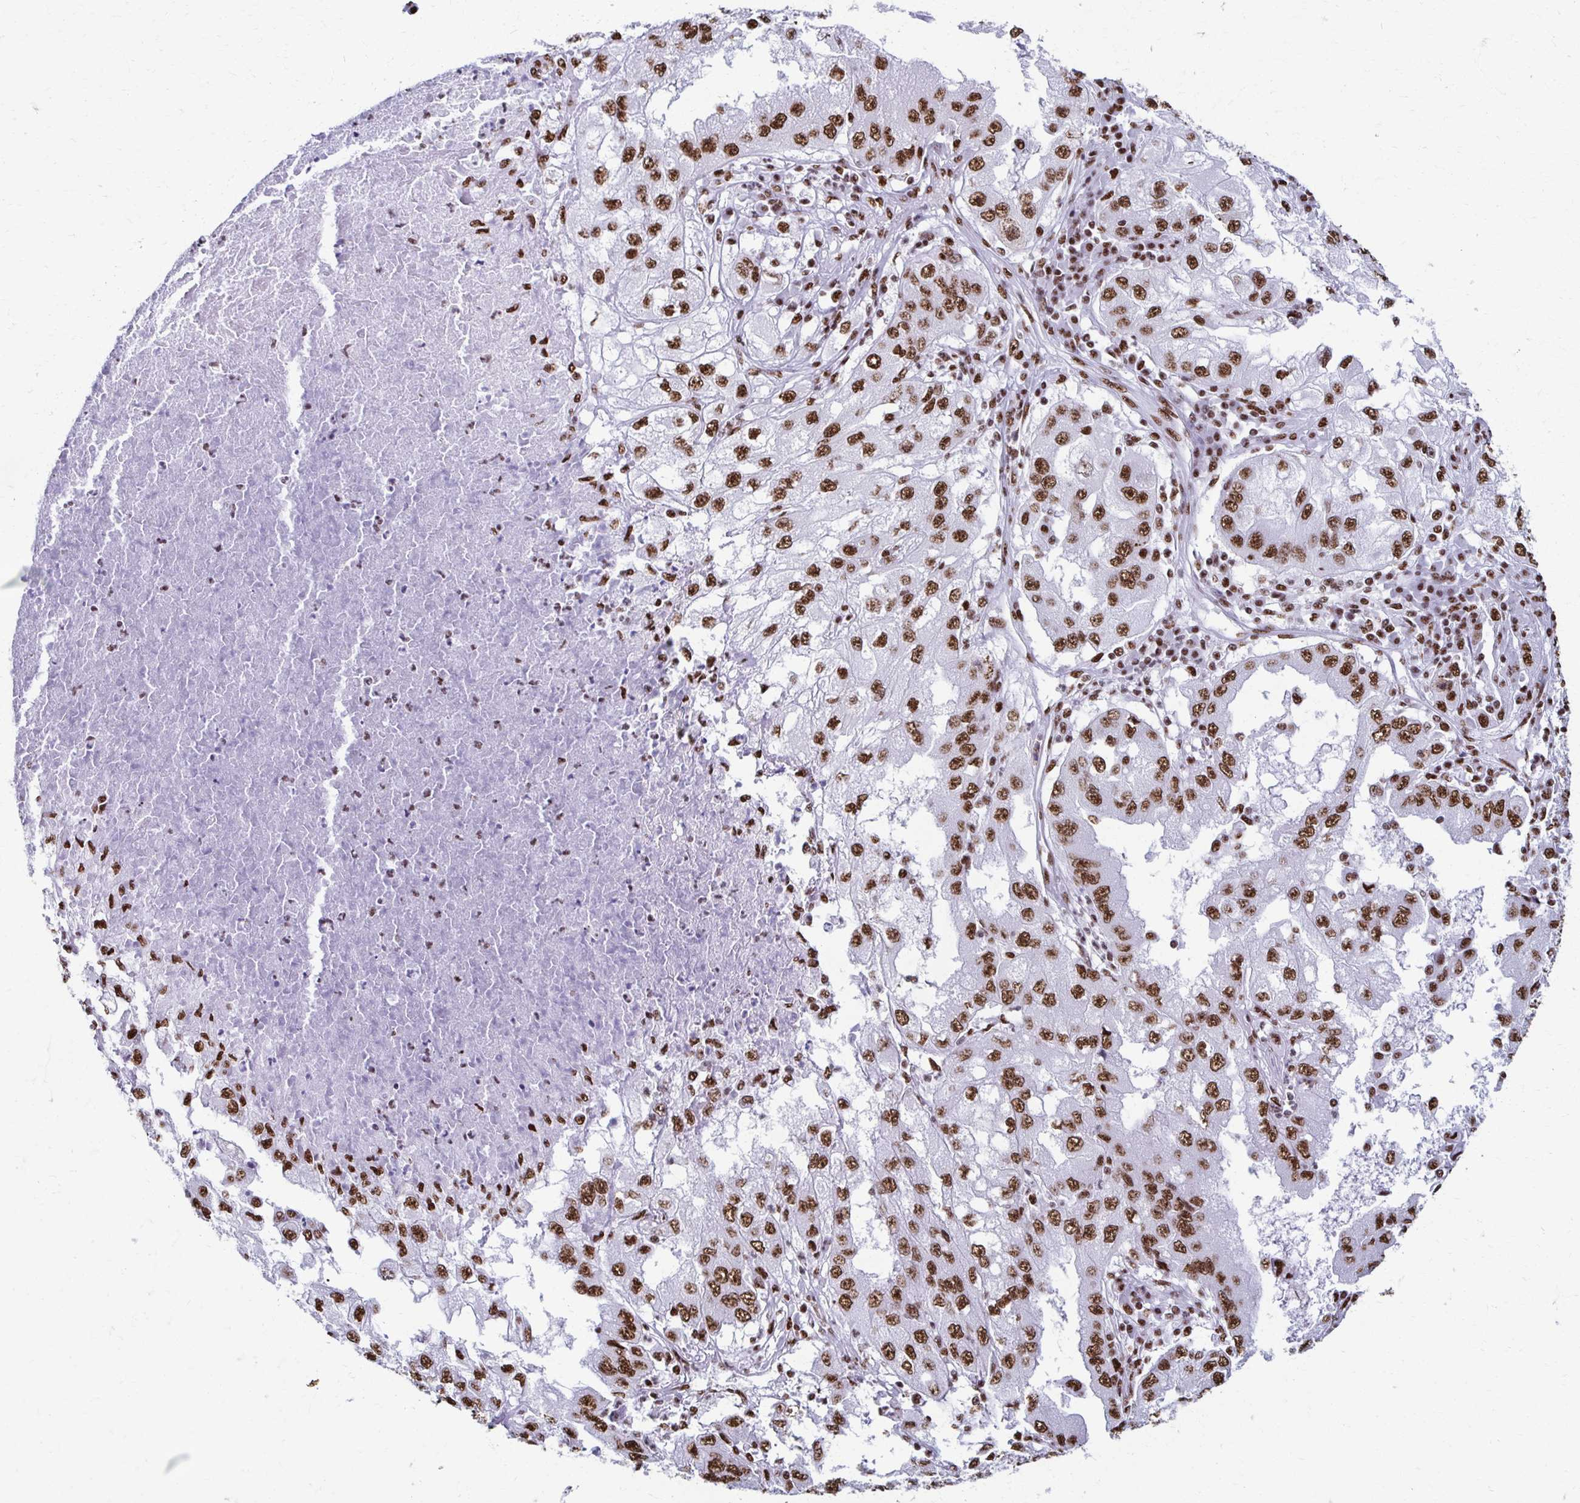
{"staining": {"intensity": "strong", "quantity": ">75%", "location": "nuclear"}, "tissue": "lung cancer", "cell_type": "Tumor cells", "image_type": "cancer", "snomed": [{"axis": "morphology", "description": "Adenocarcinoma, NOS"}, {"axis": "morphology", "description": "Adenocarcinoma primary or metastatic"}, {"axis": "topography", "description": "Lung"}], "caption": "Strong nuclear positivity is identified in about >75% of tumor cells in lung adenocarcinoma.", "gene": "NONO", "patient": {"sex": "male", "age": 74}}